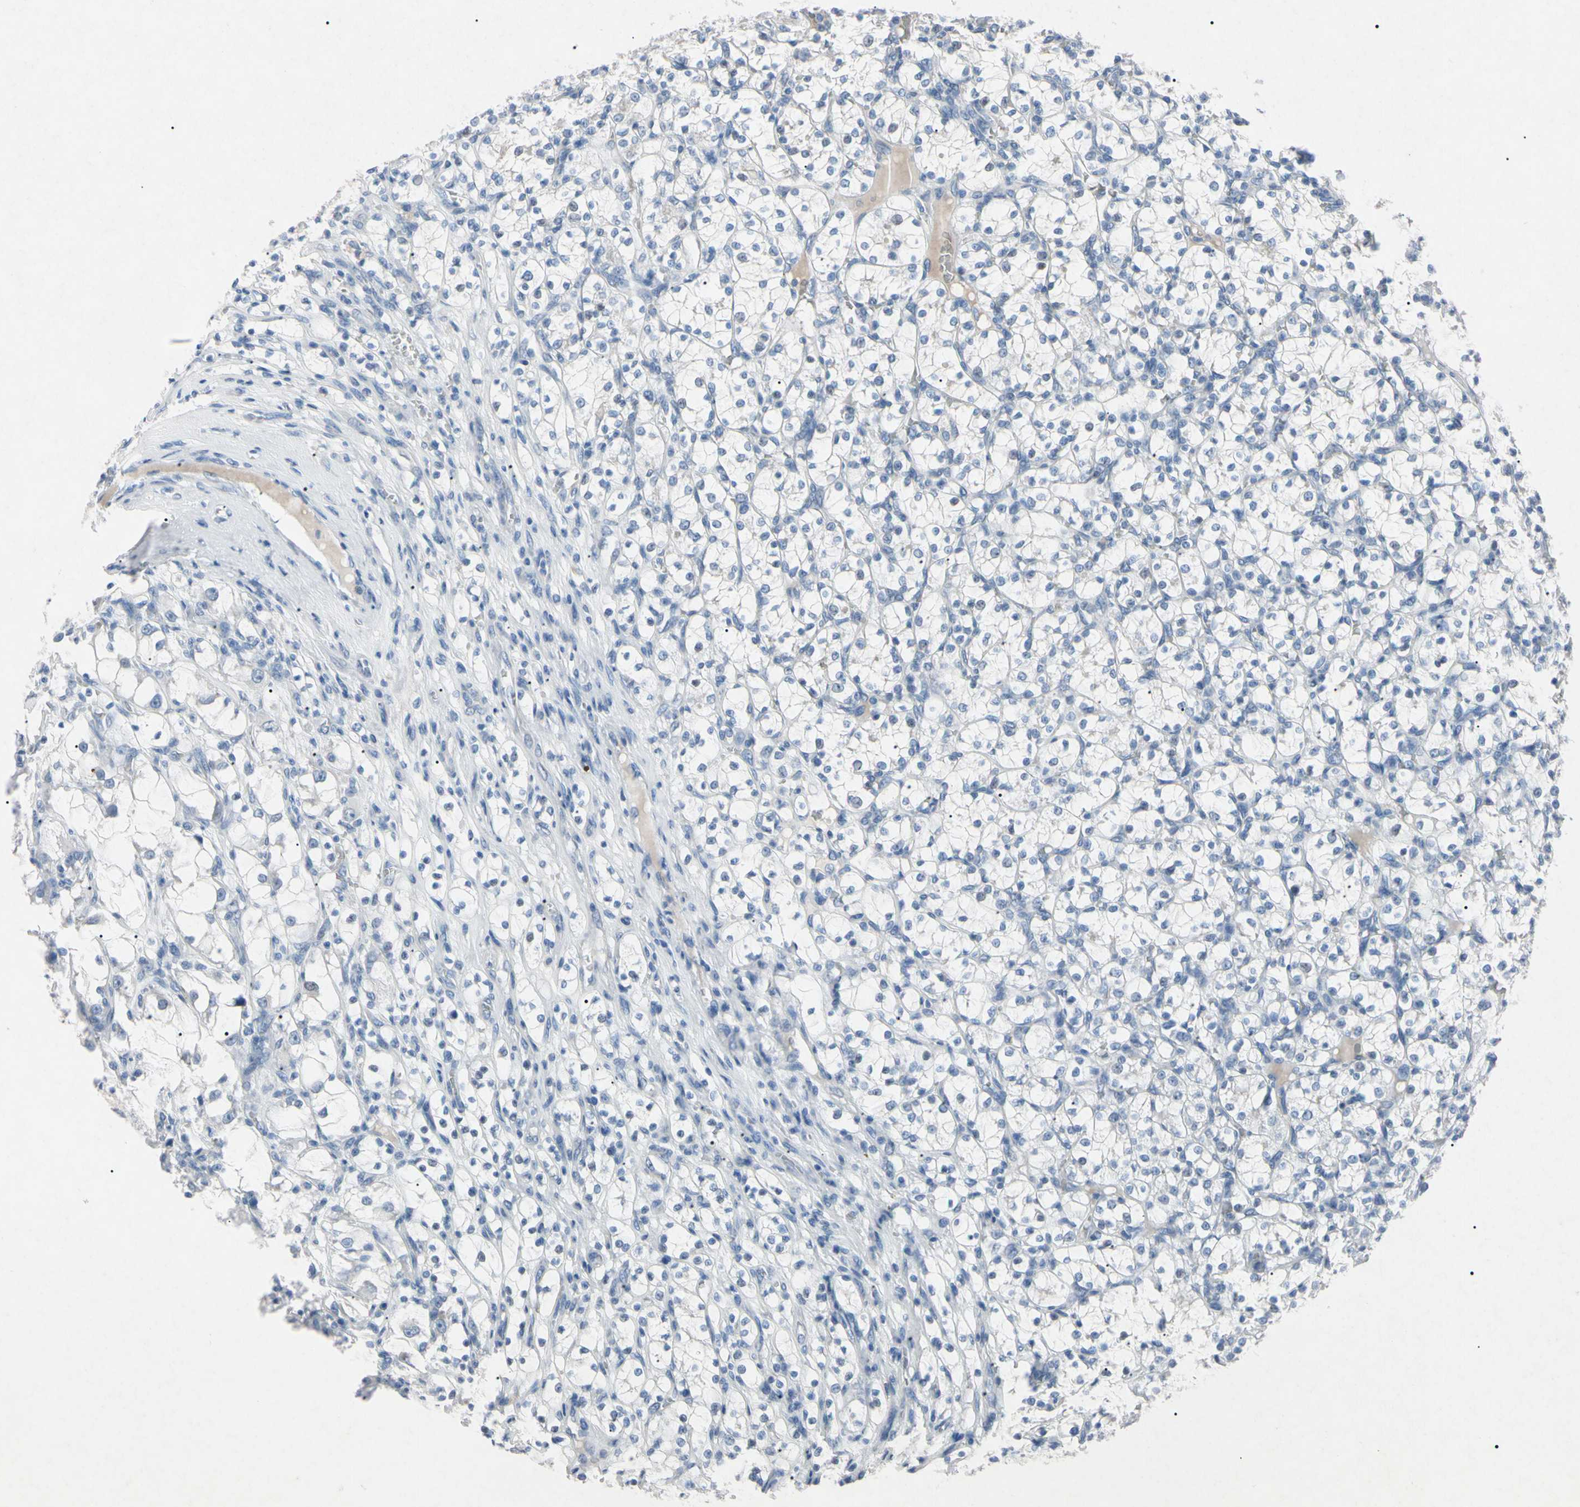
{"staining": {"intensity": "negative", "quantity": "none", "location": "none"}, "tissue": "renal cancer", "cell_type": "Tumor cells", "image_type": "cancer", "snomed": [{"axis": "morphology", "description": "Adenocarcinoma, NOS"}, {"axis": "topography", "description": "Kidney"}], "caption": "An IHC micrograph of renal cancer is shown. There is no staining in tumor cells of renal cancer.", "gene": "ELN", "patient": {"sex": "female", "age": 69}}